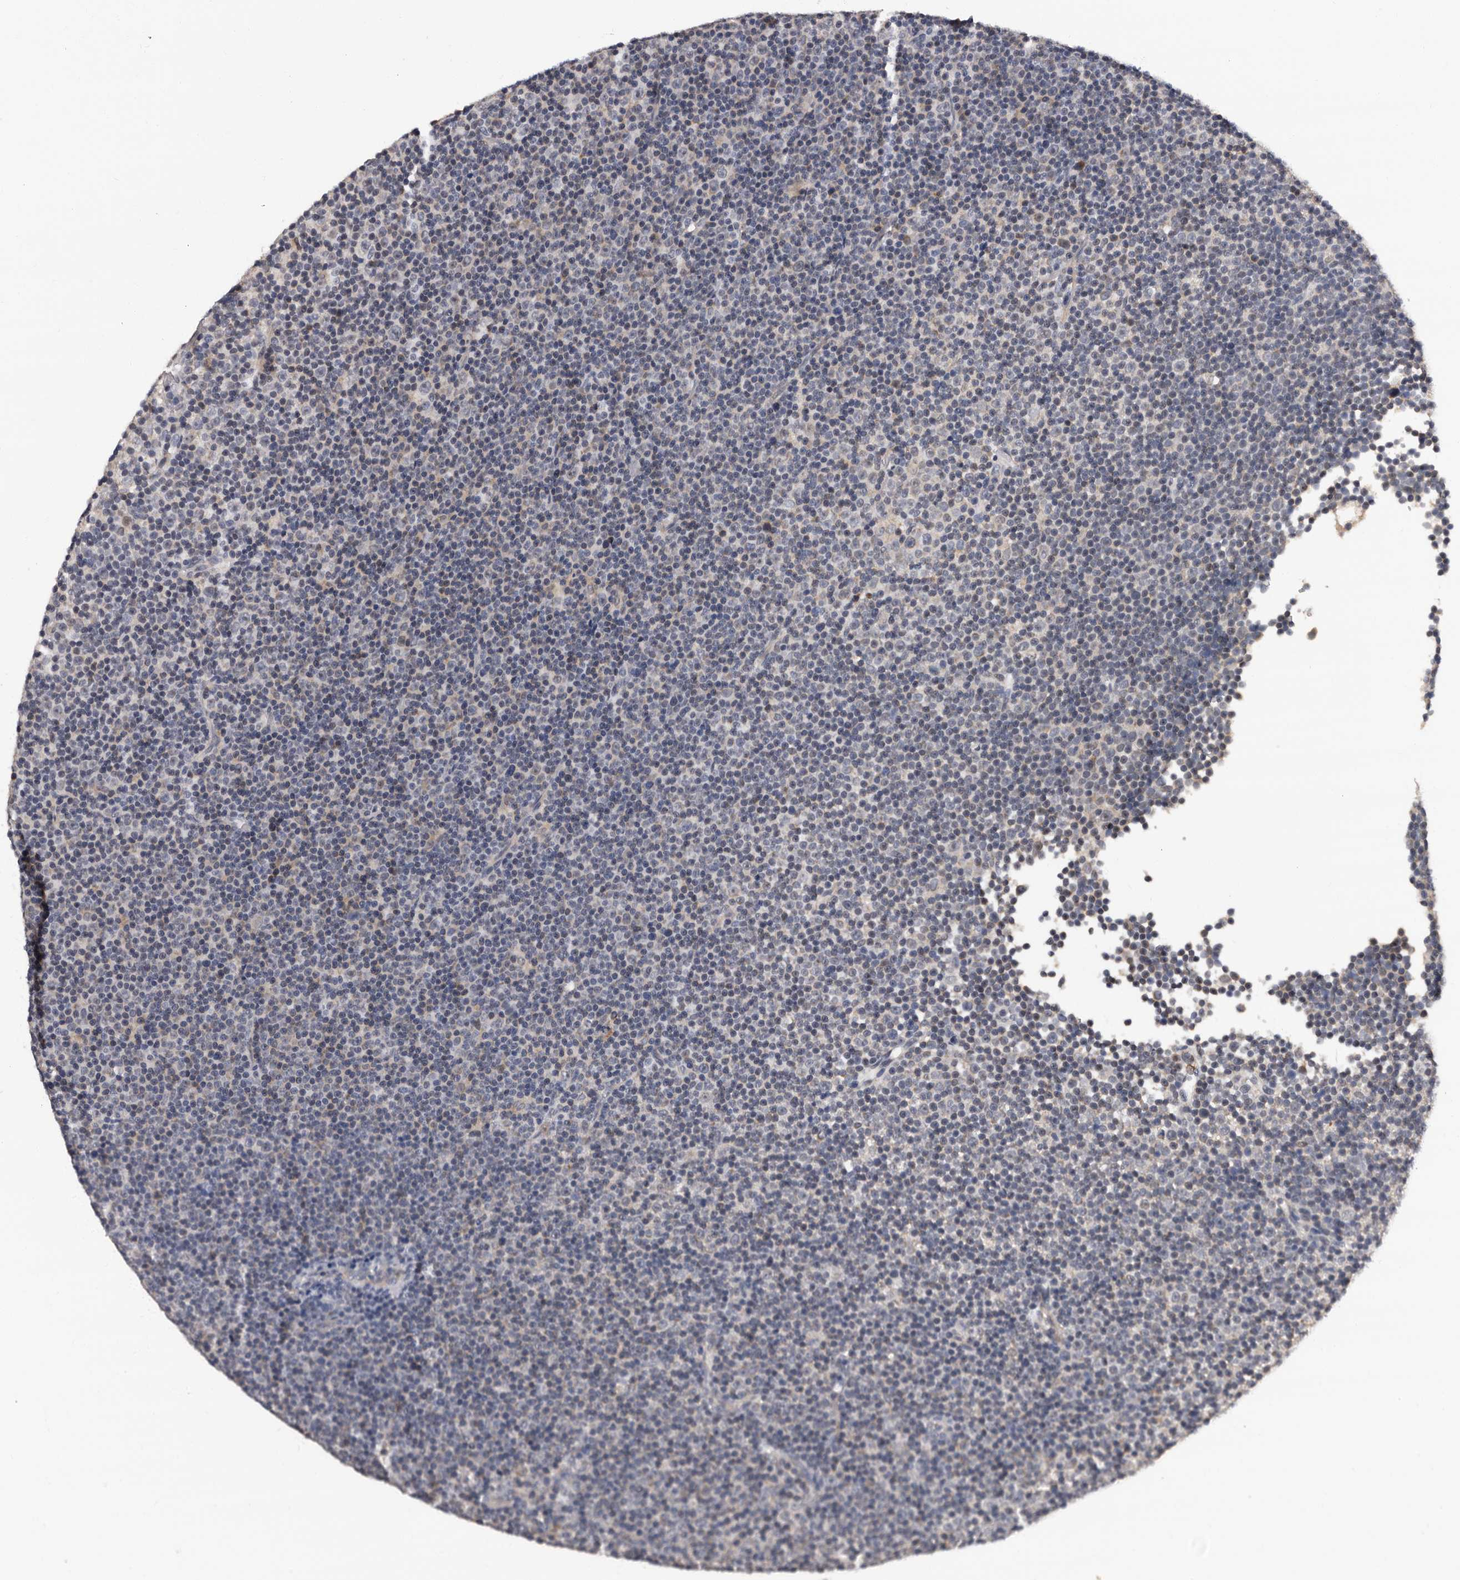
{"staining": {"intensity": "negative", "quantity": "none", "location": "none"}, "tissue": "lymphoma", "cell_type": "Tumor cells", "image_type": "cancer", "snomed": [{"axis": "morphology", "description": "Malignant lymphoma, non-Hodgkin's type, Low grade"}, {"axis": "topography", "description": "Lymph node"}], "caption": "This is a image of IHC staining of lymphoma, which shows no staining in tumor cells.", "gene": "TAF4B", "patient": {"sex": "female", "age": 67}}